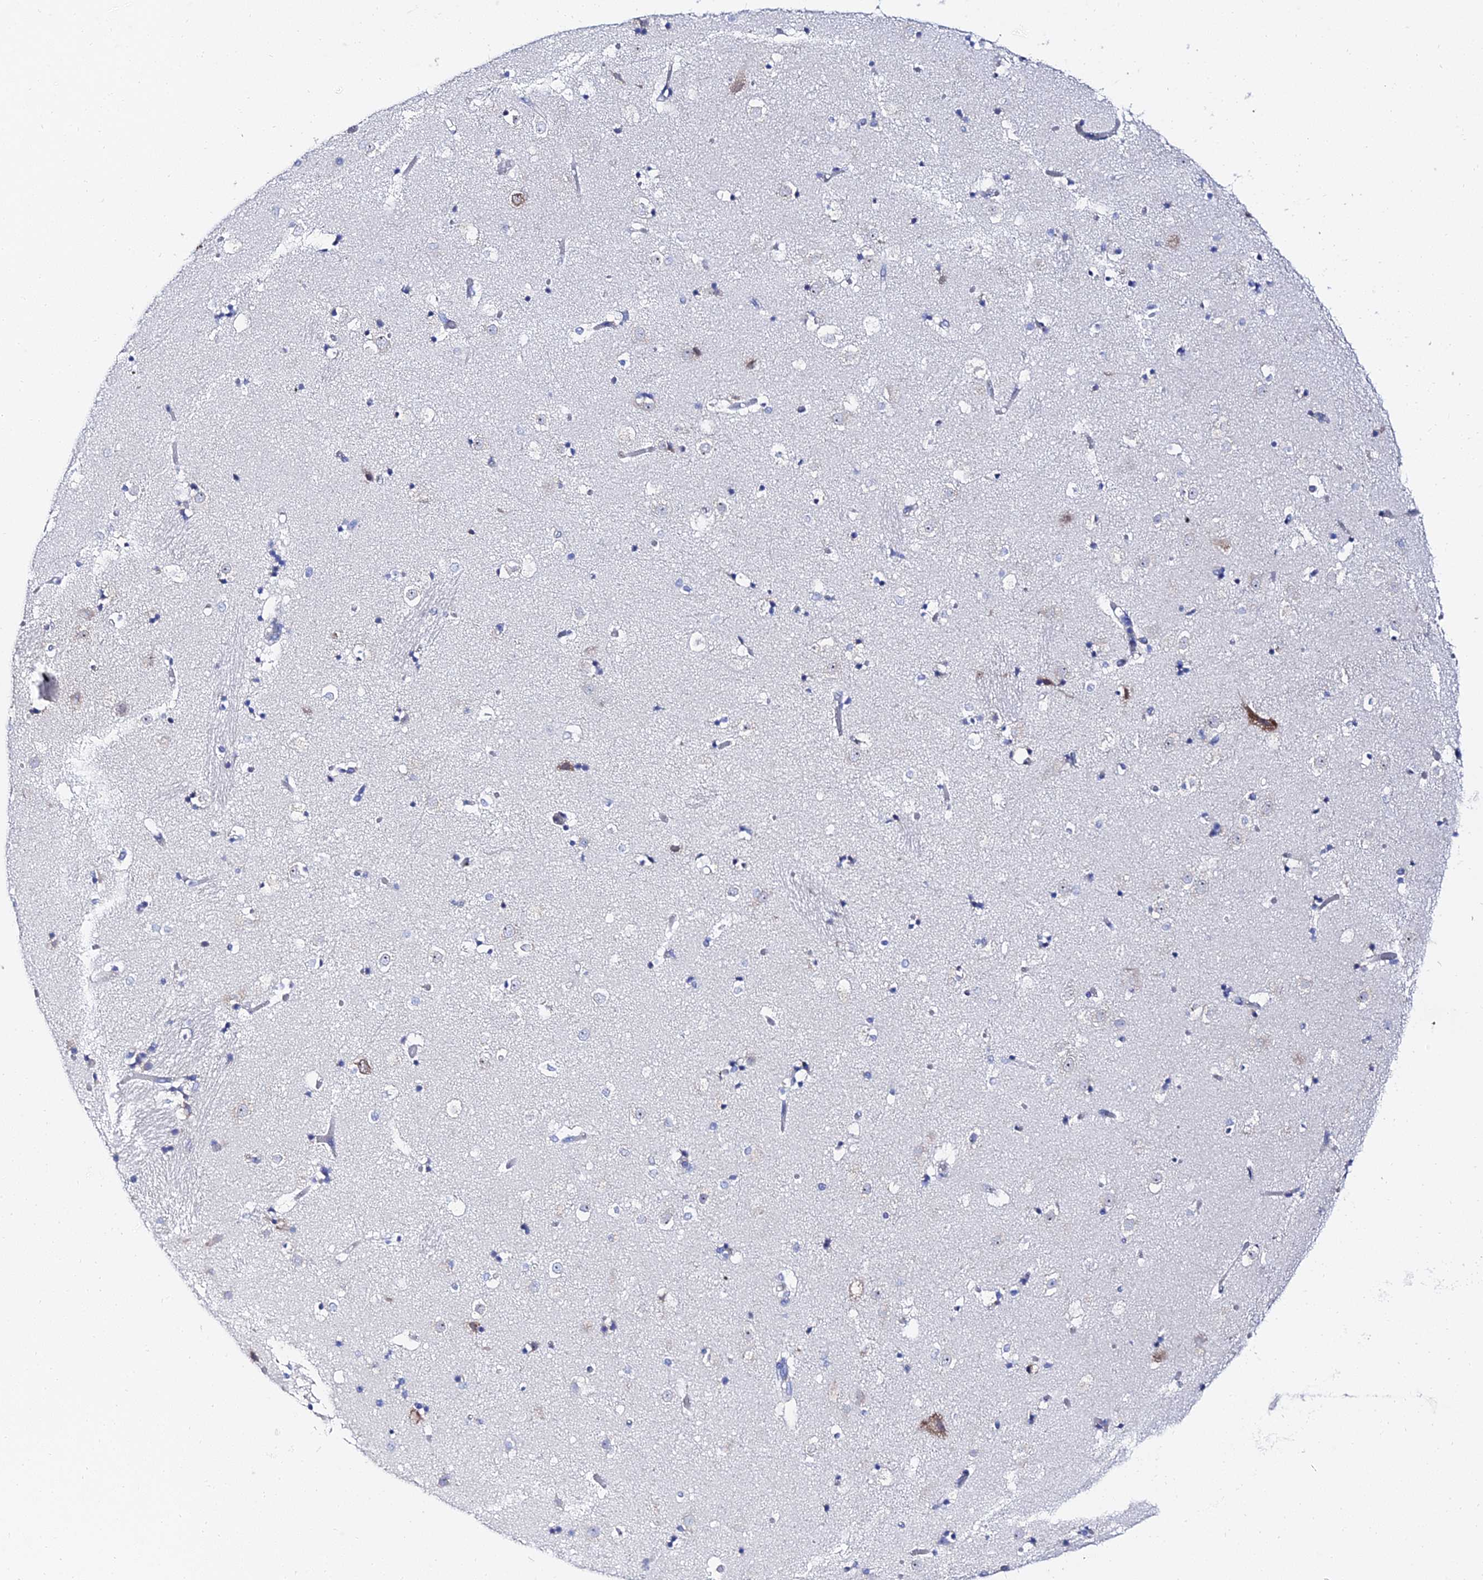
{"staining": {"intensity": "negative", "quantity": "none", "location": "none"}, "tissue": "caudate", "cell_type": "Glial cells", "image_type": "normal", "snomed": [{"axis": "morphology", "description": "Normal tissue, NOS"}, {"axis": "topography", "description": "Lateral ventricle wall"}], "caption": "Immunohistochemical staining of normal human caudate exhibits no significant staining in glial cells. The staining is performed using DAB brown chromogen with nuclei counter-stained in using hematoxylin.", "gene": "PTTG1", "patient": {"sex": "female", "age": 52}}